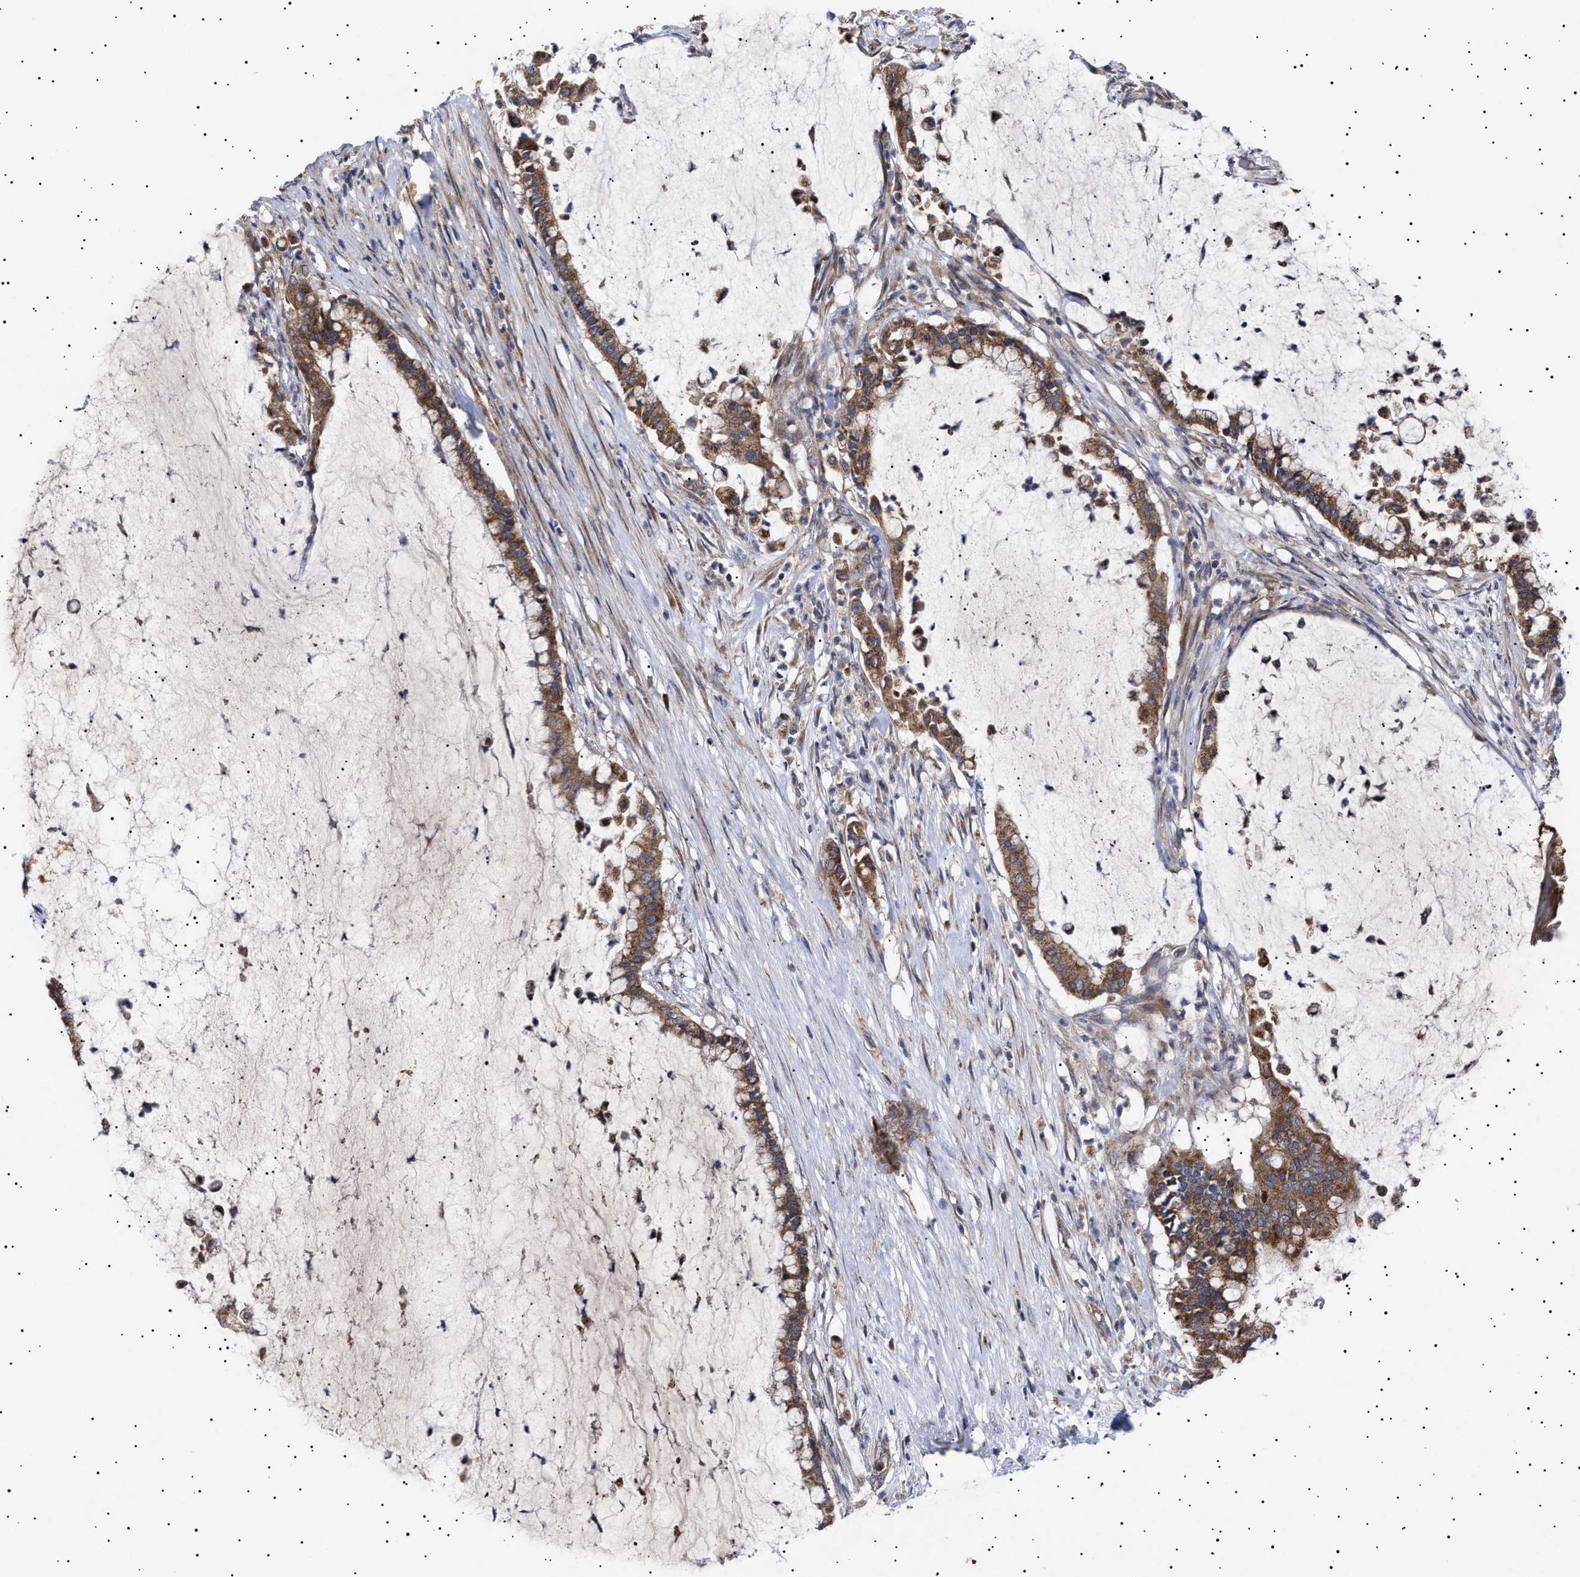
{"staining": {"intensity": "moderate", "quantity": ">75%", "location": "cytoplasmic/membranous"}, "tissue": "pancreatic cancer", "cell_type": "Tumor cells", "image_type": "cancer", "snomed": [{"axis": "morphology", "description": "Adenocarcinoma, NOS"}, {"axis": "topography", "description": "Pancreas"}], "caption": "Moderate cytoplasmic/membranous protein expression is appreciated in approximately >75% of tumor cells in pancreatic adenocarcinoma.", "gene": "MRPL10", "patient": {"sex": "male", "age": 41}}